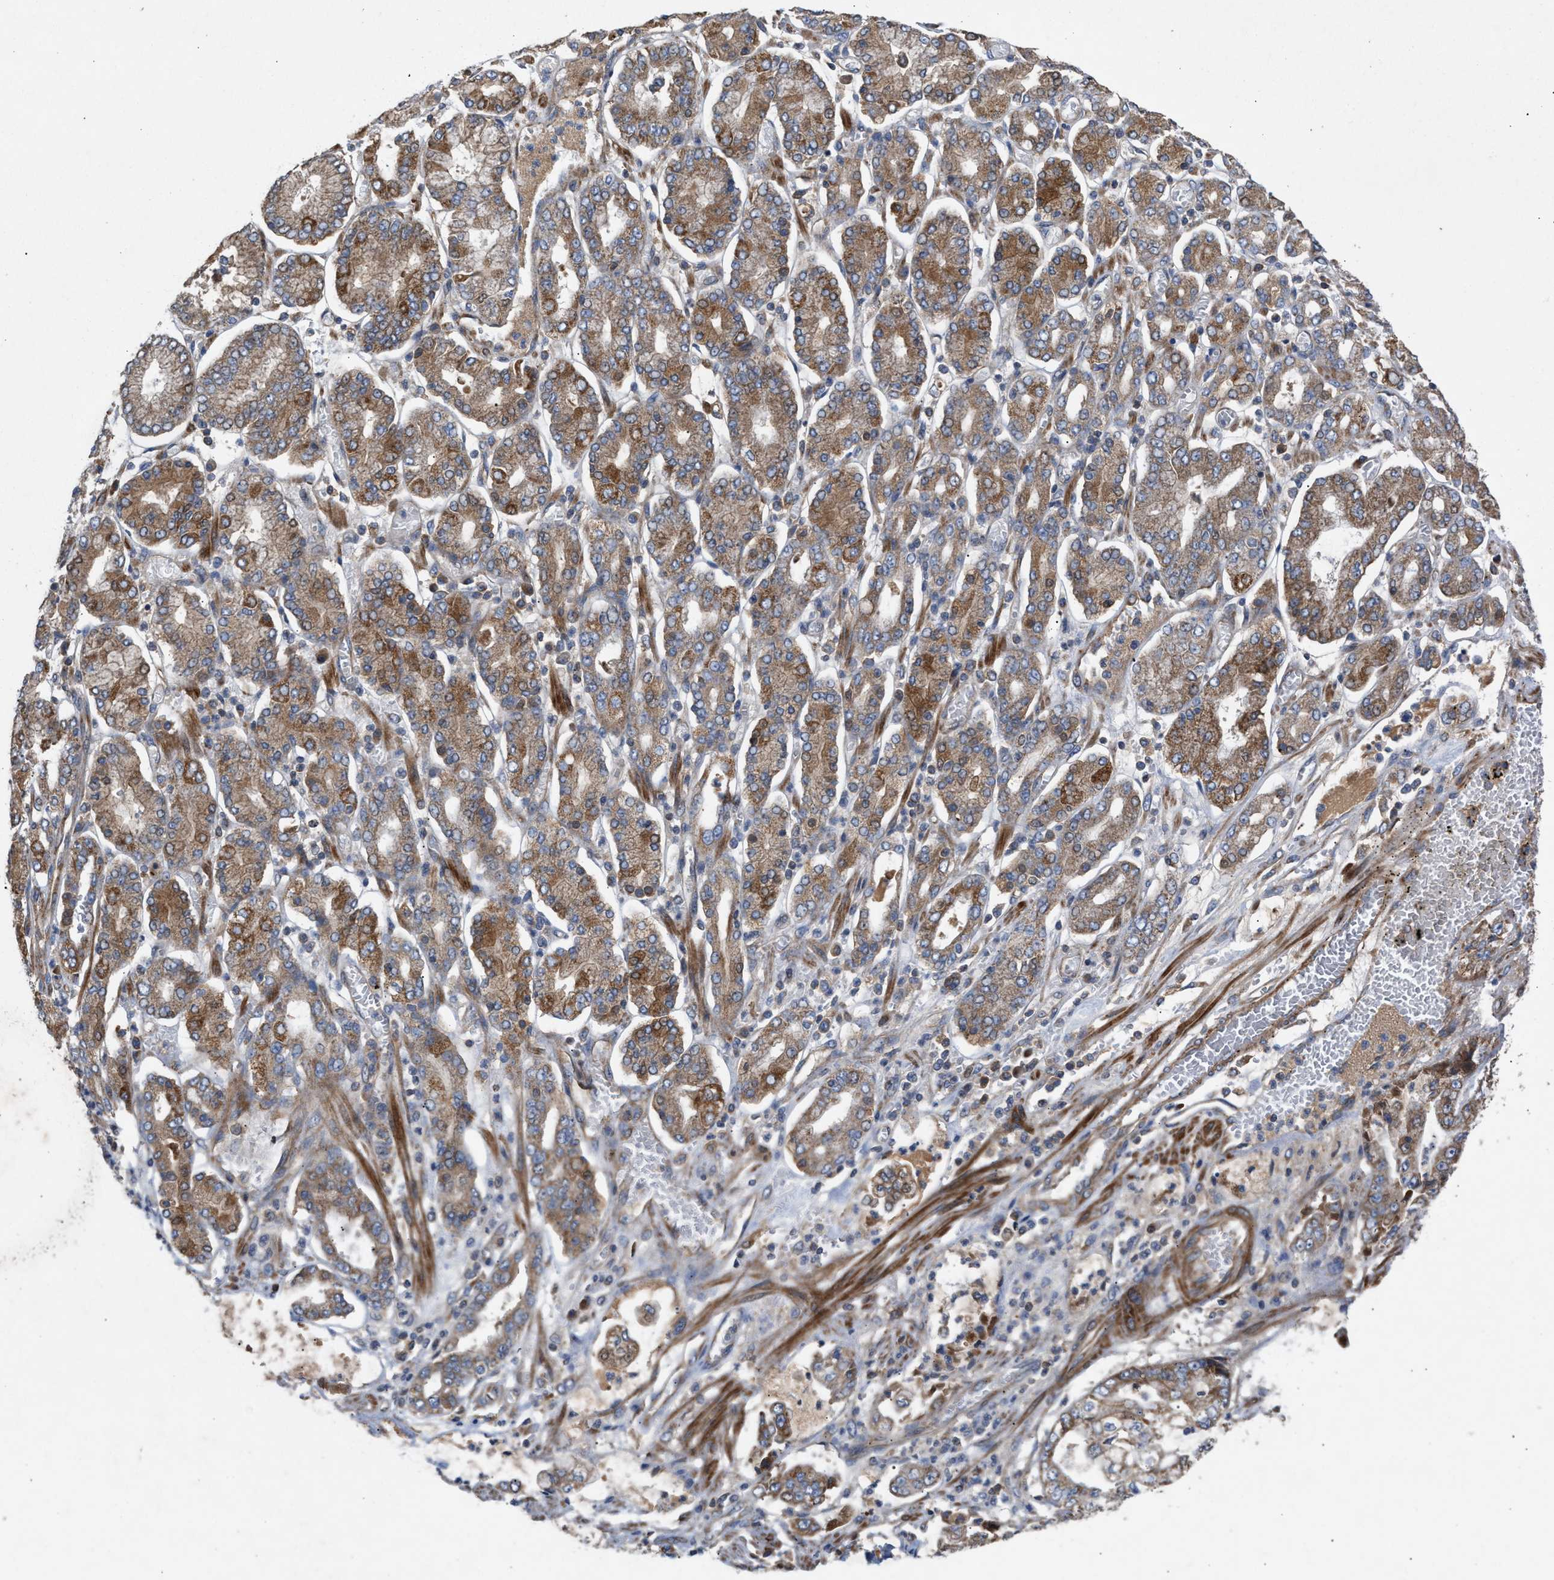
{"staining": {"intensity": "moderate", "quantity": ">75%", "location": "cytoplasmic/membranous"}, "tissue": "stomach cancer", "cell_type": "Tumor cells", "image_type": "cancer", "snomed": [{"axis": "morphology", "description": "Adenocarcinoma, NOS"}, {"axis": "topography", "description": "Stomach"}], "caption": "IHC micrograph of stomach adenocarcinoma stained for a protein (brown), which displays medium levels of moderate cytoplasmic/membranous positivity in about >75% of tumor cells.", "gene": "TACO1", "patient": {"sex": "male", "age": 76}}